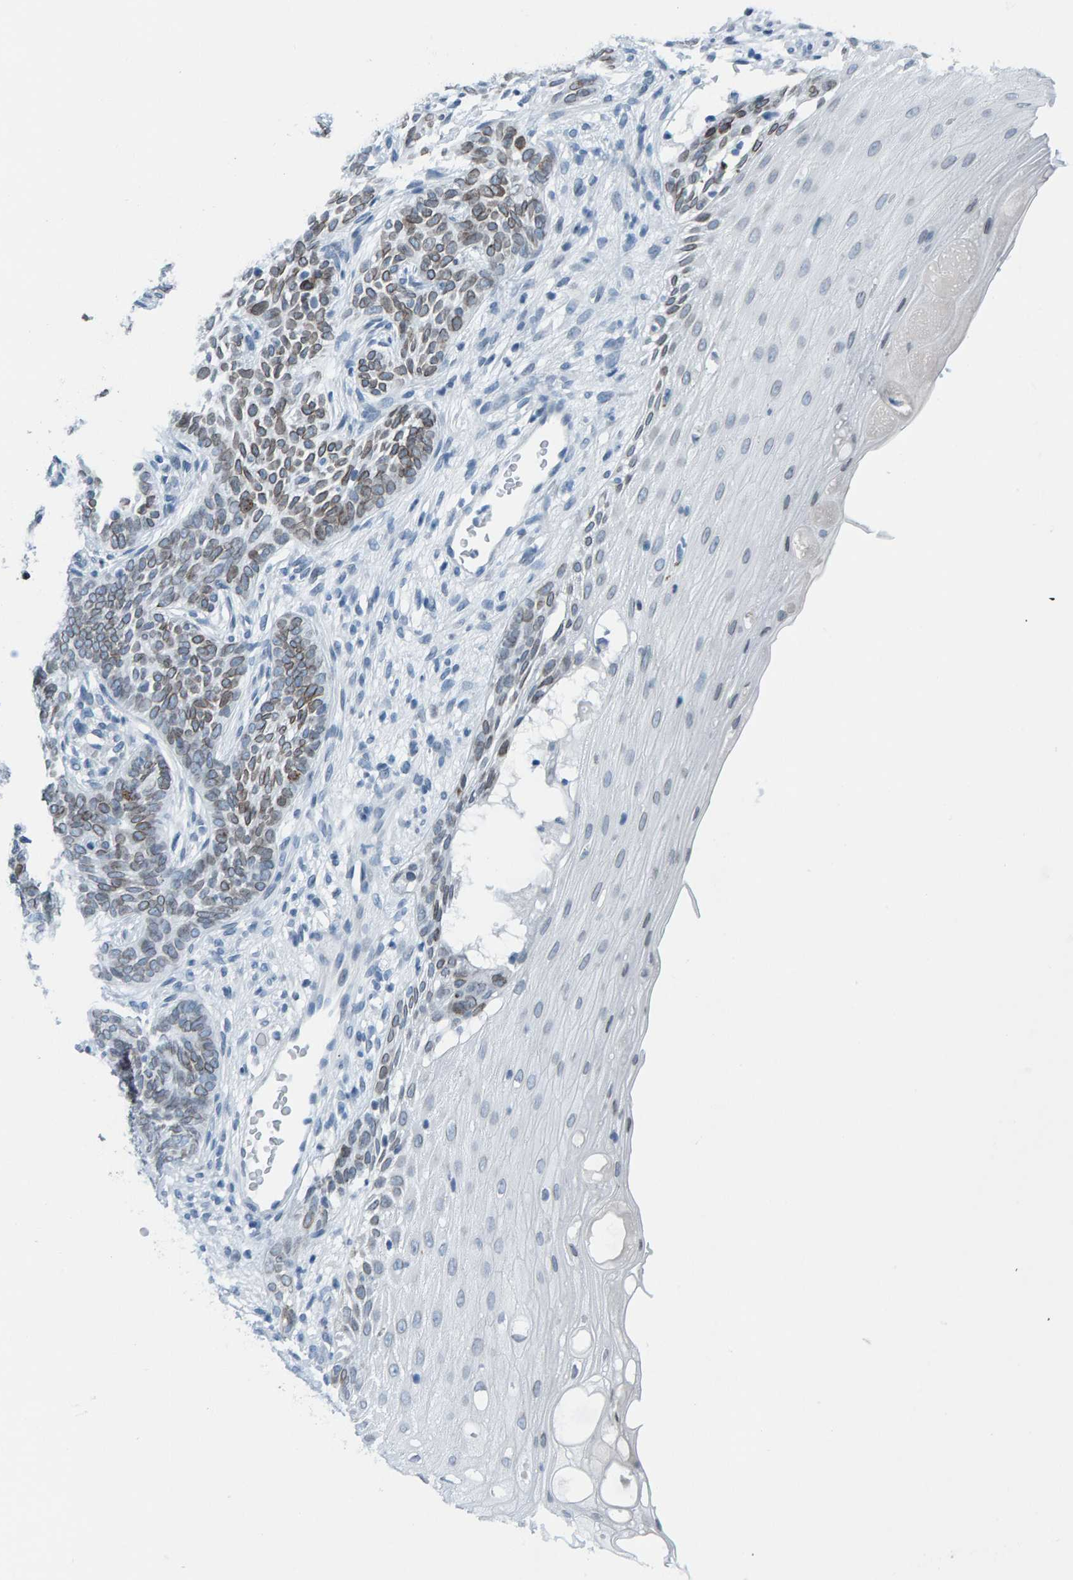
{"staining": {"intensity": "moderate", "quantity": "25%-75%", "location": "cytoplasmic/membranous,nuclear"}, "tissue": "skin cancer", "cell_type": "Tumor cells", "image_type": "cancer", "snomed": [{"axis": "morphology", "description": "Basal cell carcinoma"}, {"axis": "topography", "description": "Skin"}], "caption": "Skin cancer (basal cell carcinoma) stained for a protein exhibits moderate cytoplasmic/membranous and nuclear positivity in tumor cells. (DAB (3,3'-diaminobenzidine) IHC, brown staining for protein, blue staining for nuclei).", "gene": "LMNB2", "patient": {"sex": "male", "age": 87}}